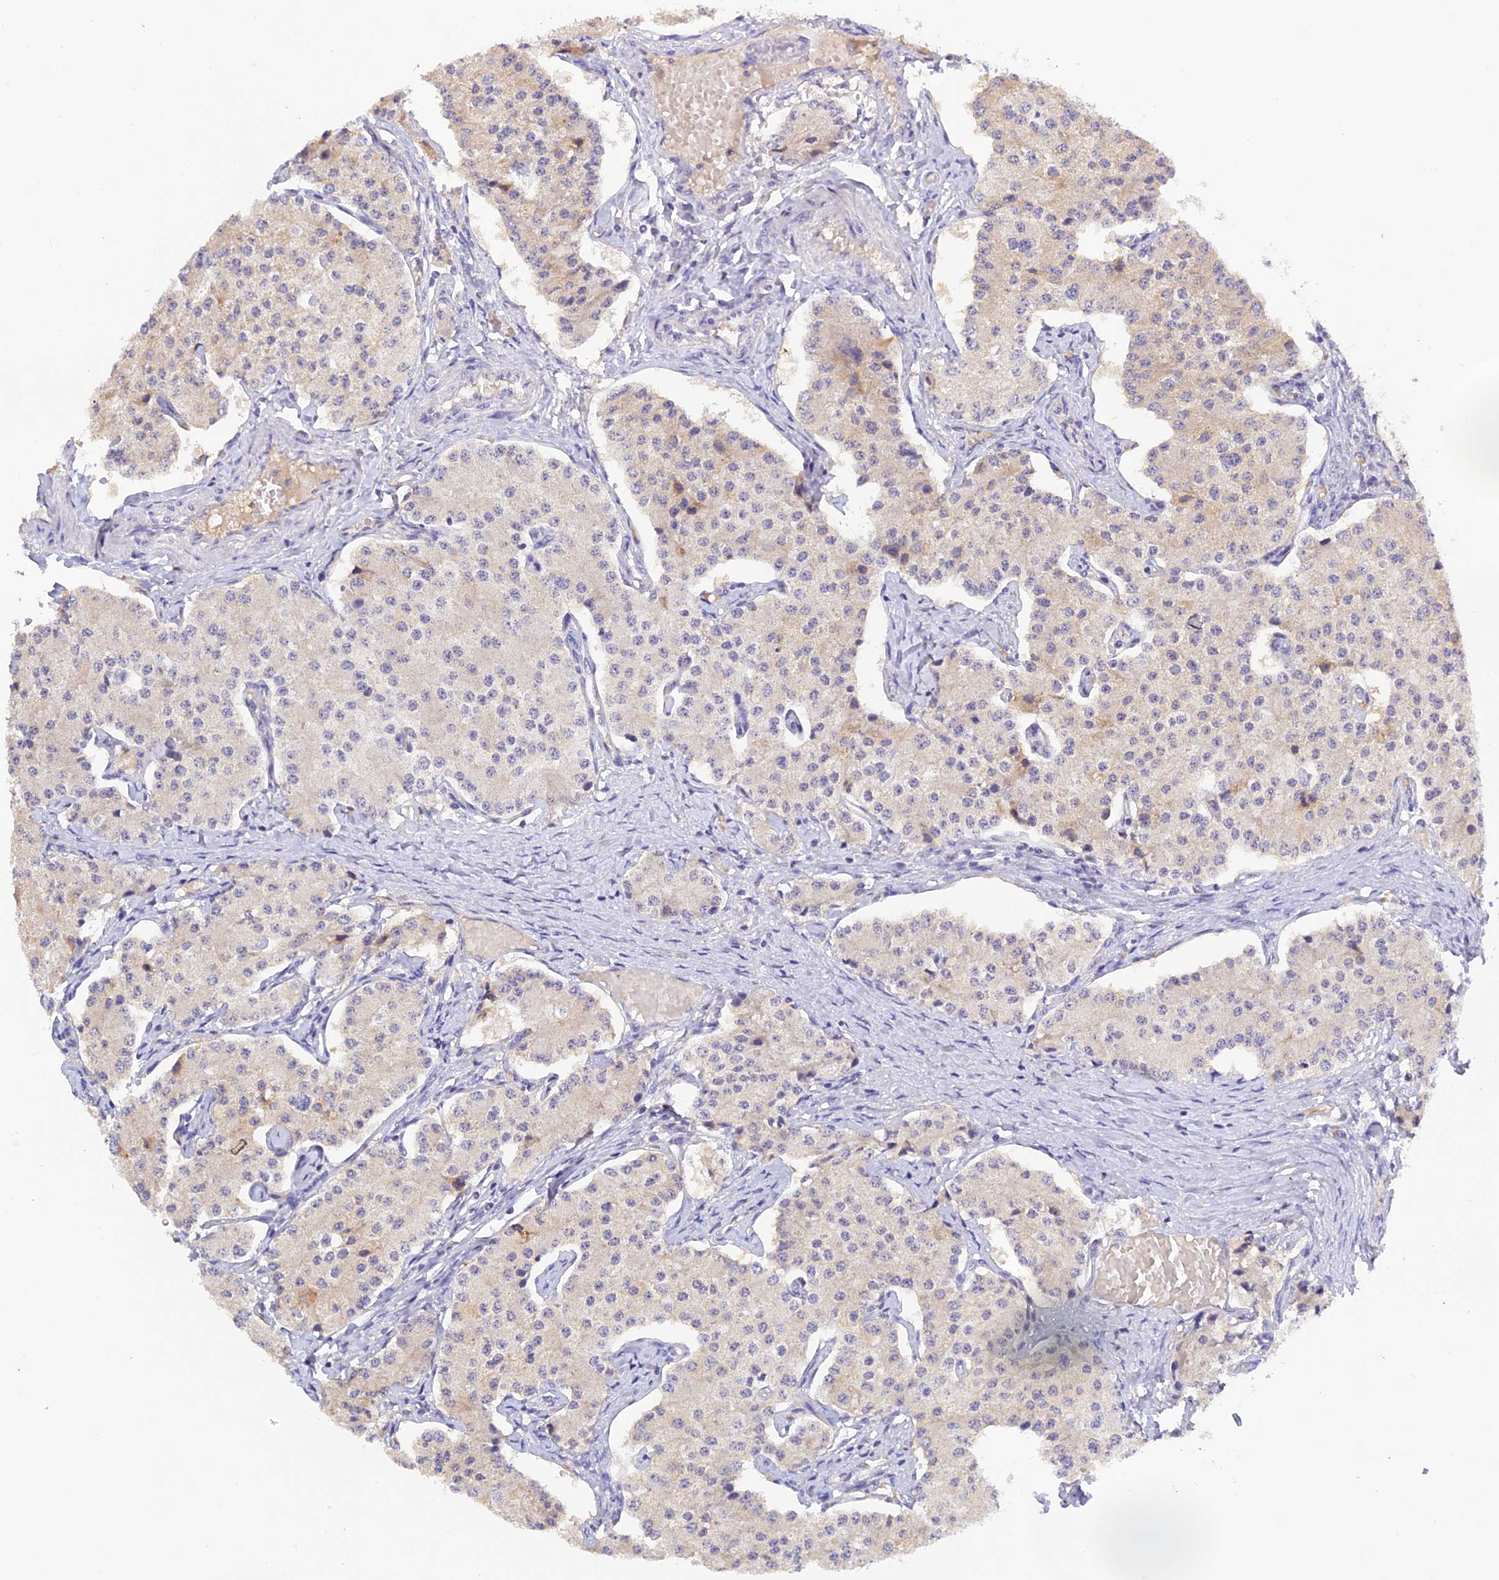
{"staining": {"intensity": "negative", "quantity": "none", "location": "none"}, "tissue": "carcinoid", "cell_type": "Tumor cells", "image_type": "cancer", "snomed": [{"axis": "morphology", "description": "Carcinoid, malignant, NOS"}, {"axis": "topography", "description": "Colon"}], "caption": "This is a micrograph of immunohistochemistry (IHC) staining of malignant carcinoid, which shows no staining in tumor cells.", "gene": "ZNF436", "patient": {"sex": "female", "age": 52}}